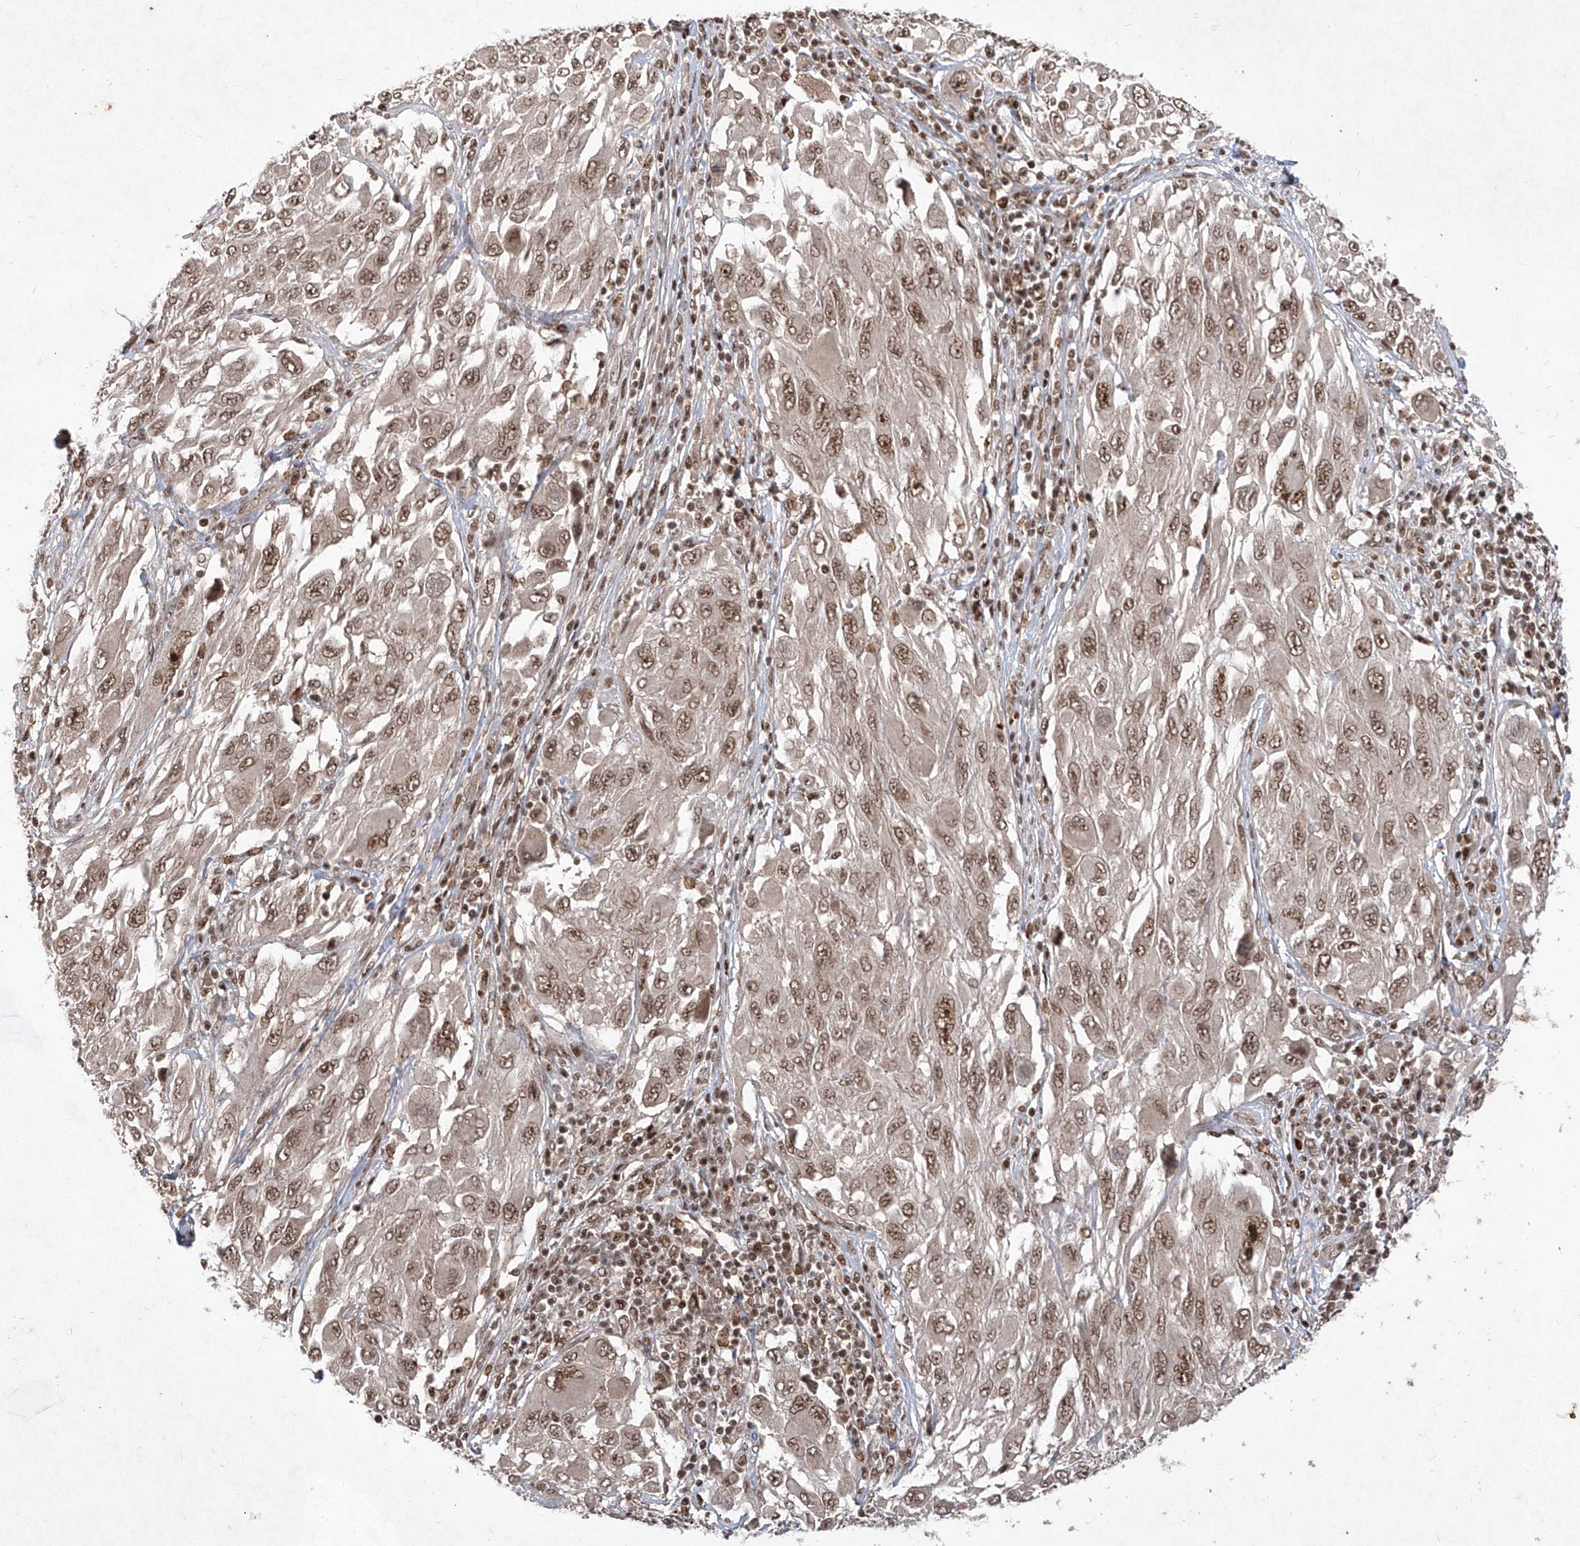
{"staining": {"intensity": "moderate", "quantity": ">75%", "location": "nuclear"}, "tissue": "melanoma", "cell_type": "Tumor cells", "image_type": "cancer", "snomed": [{"axis": "morphology", "description": "Malignant melanoma, NOS"}, {"axis": "topography", "description": "Skin"}], "caption": "Protein staining exhibits moderate nuclear expression in about >75% of tumor cells in malignant melanoma. (brown staining indicates protein expression, while blue staining denotes nuclei).", "gene": "IRF2", "patient": {"sex": "female", "age": 91}}